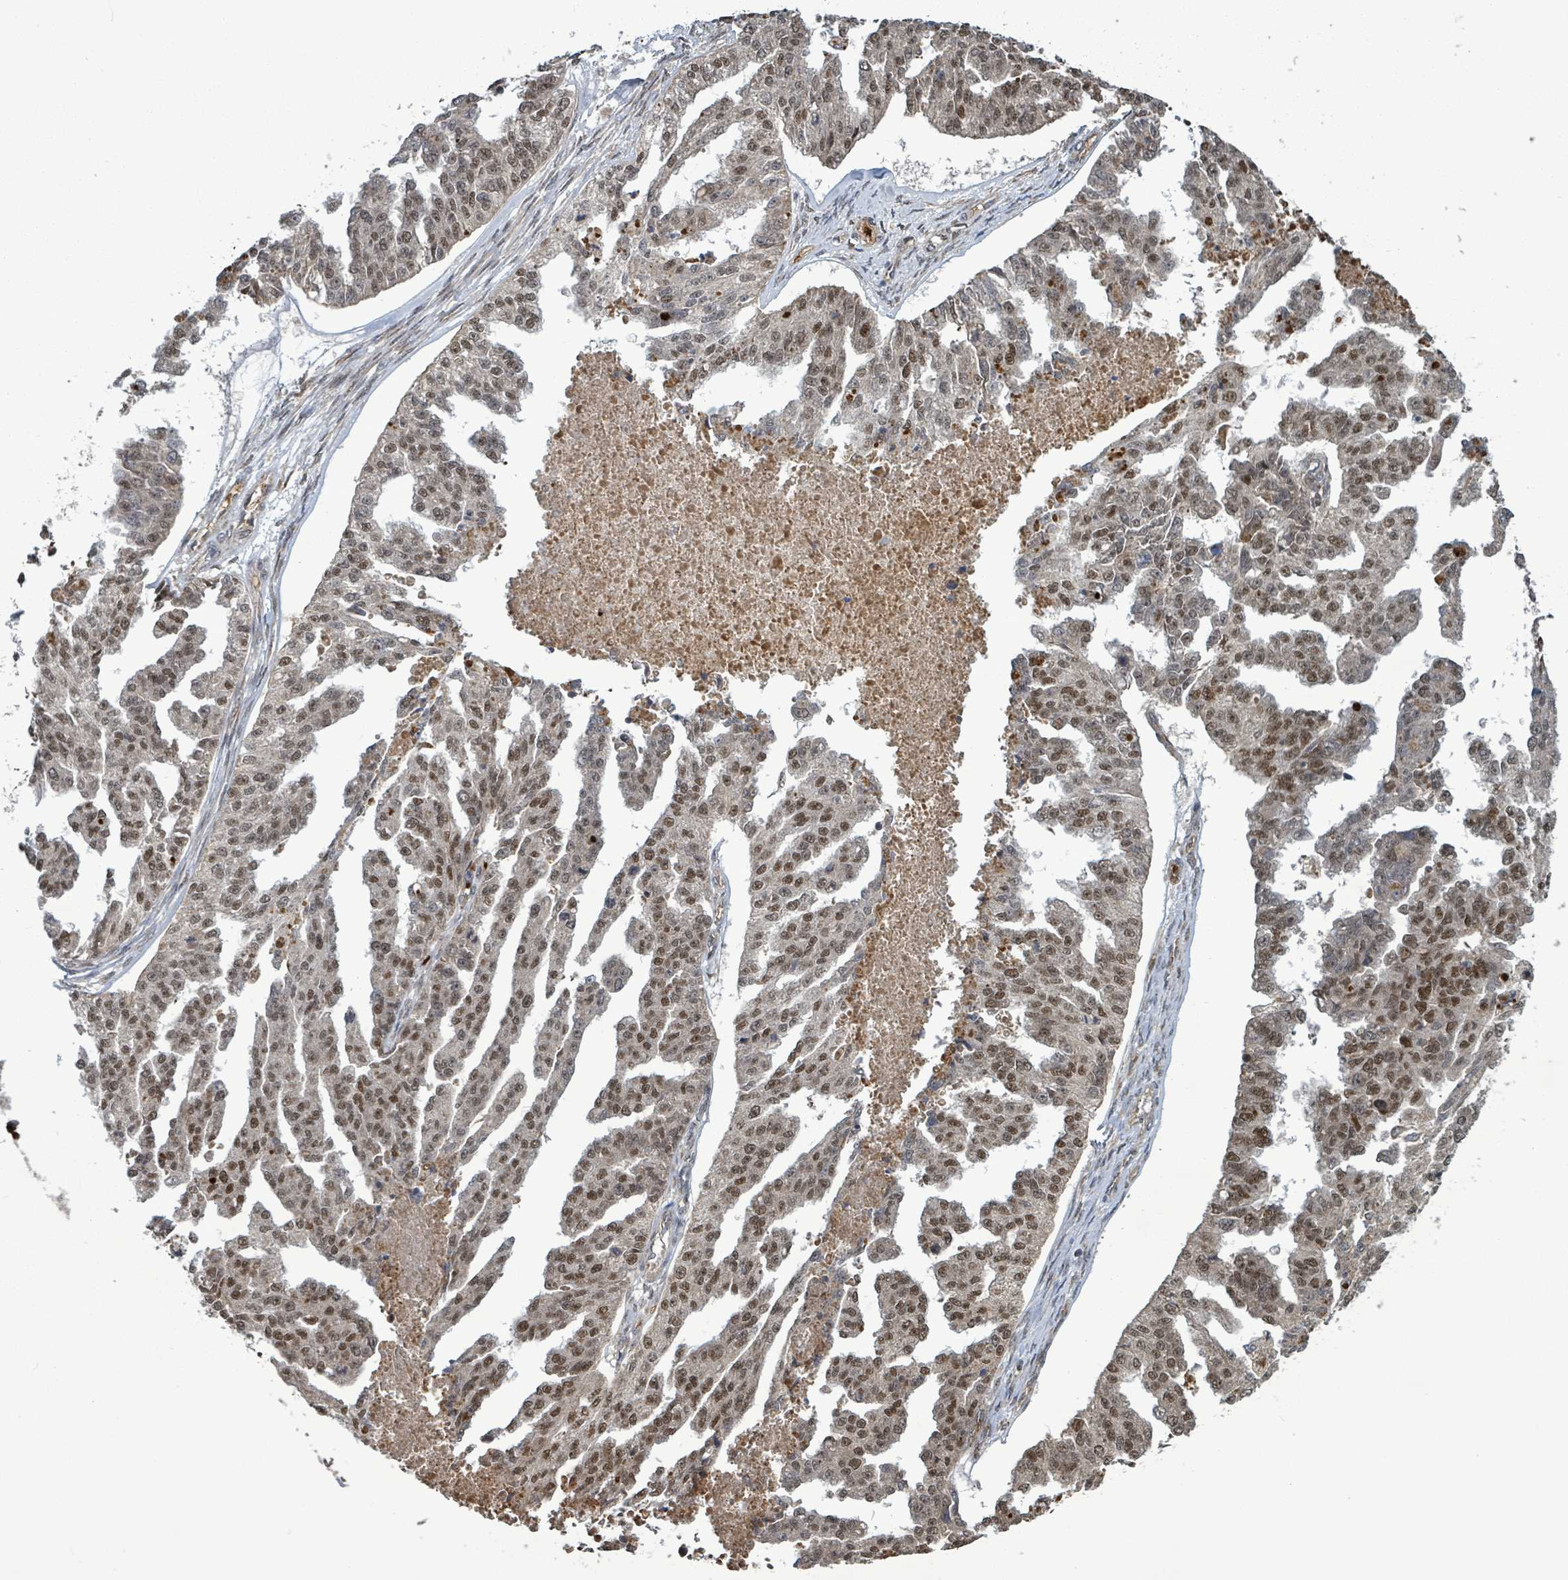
{"staining": {"intensity": "moderate", "quantity": ">75%", "location": "nuclear"}, "tissue": "ovarian cancer", "cell_type": "Tumor cells", "image_type": "cancer", "snomed": [{"axis": "morphology", "description": "Cystadenocarcinoma, serous, NOS"}, {"axis": "topography", "description": "Ovary"}], "caption": "Brown immunohistochemical staining in serous cystadenocarcinoma (ovarian) demonstrates moderate nuclear positivity in approximately >75% of tumor cells. (IHC, brightfield microscopy, high magnification).", "gene": "PATZ1", "patient": {"sex": "female", "age": 58}}